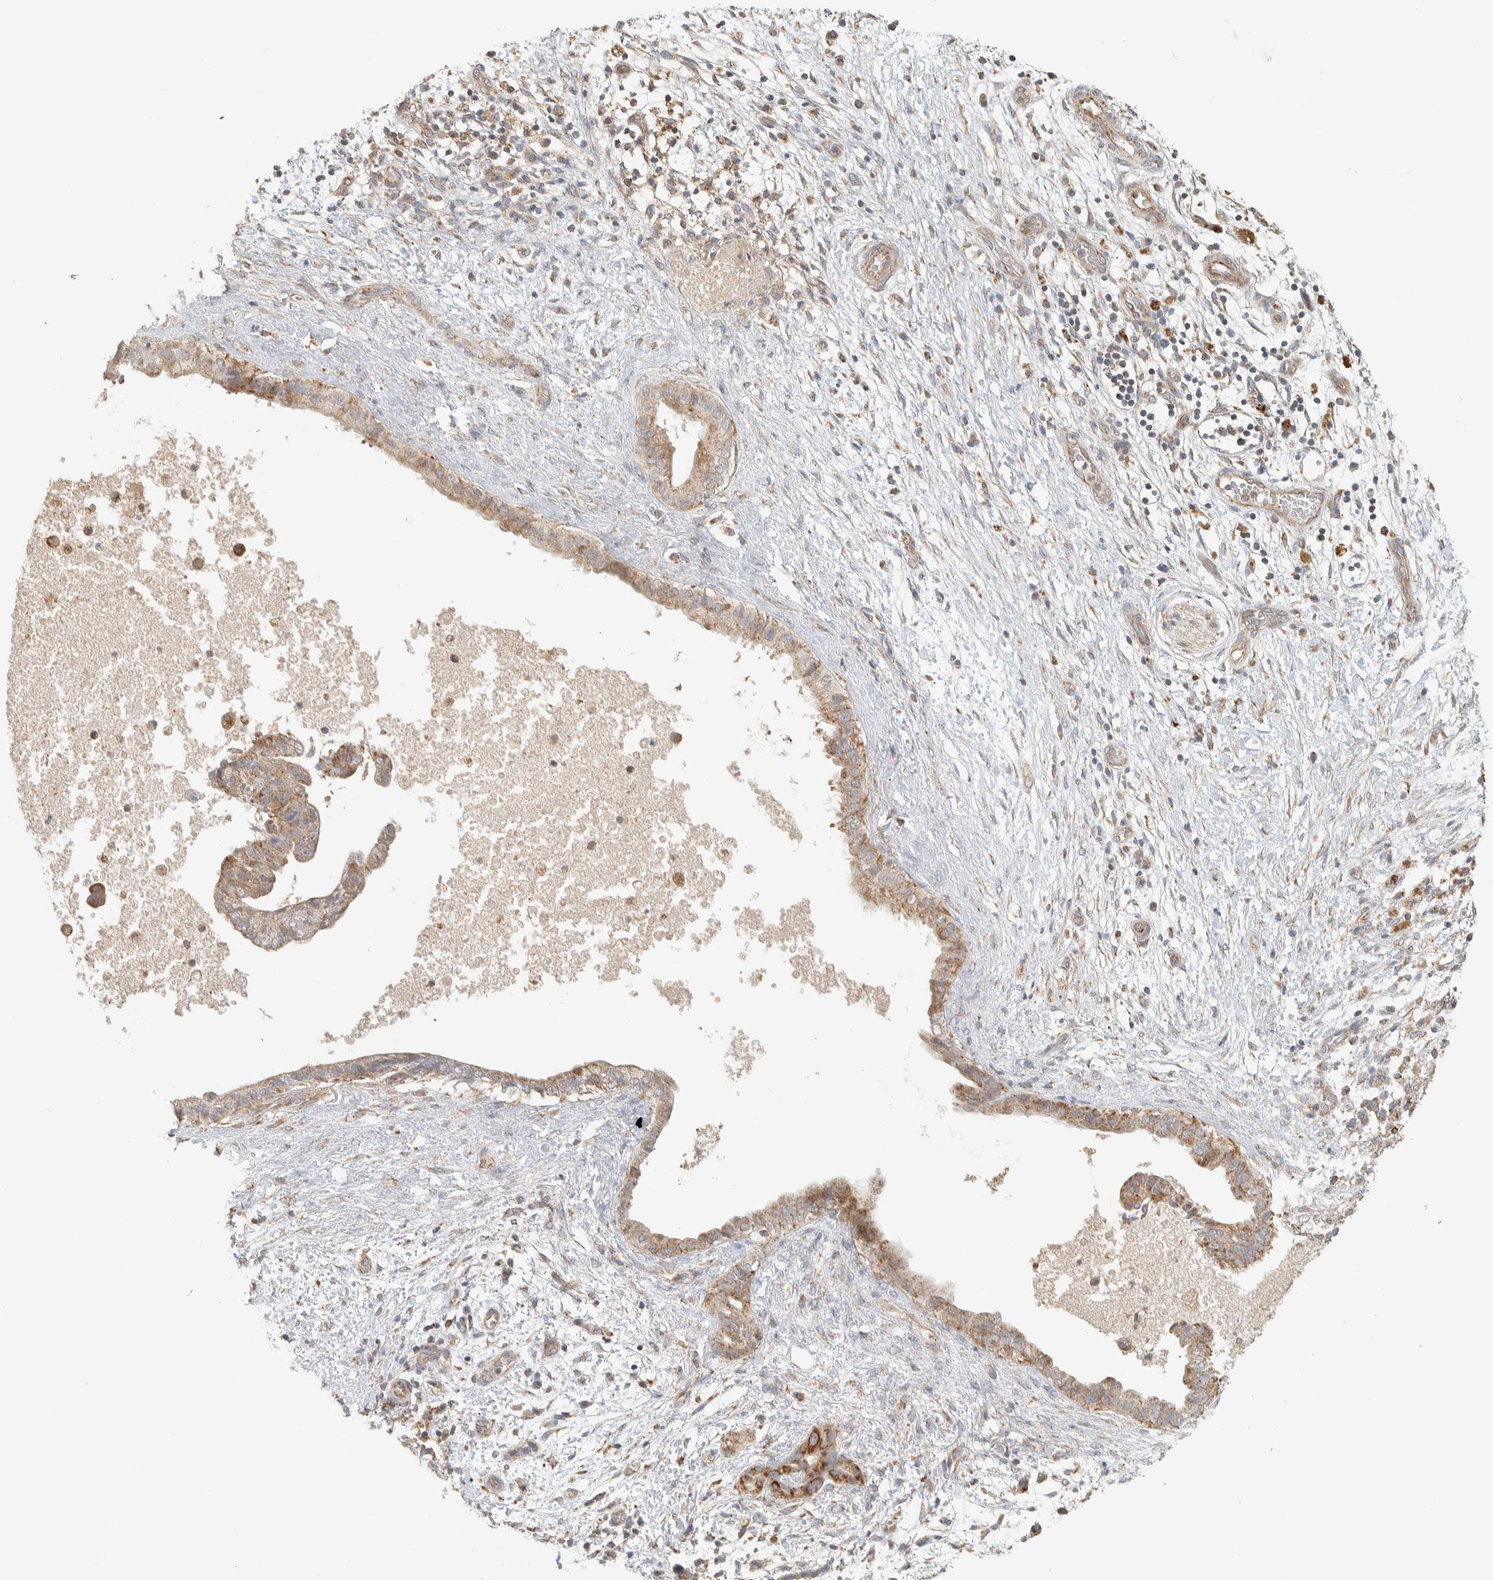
{"staining": {"intensity": "weak", "quantity": ">75%", "location": "cytoplasmic/membranous"}, "tissue": "pancreatic cancer", "cell_type": "Tumor cells", "image_type": "cancer", "snomed": [{"axis": "morphology", "description": "Adenocarcinoma, NOS"}, {"axis": "topography", "description": "Pancreas"}], "caption": "Protein expression analysis of human adenocarcinoma (pancreatic) reveals weak cytoplasmic/membranous positivity in approximately >75% of tumor cells.", "gene": "PDE7B", "patient": {"sex": "female", "age": 78}}